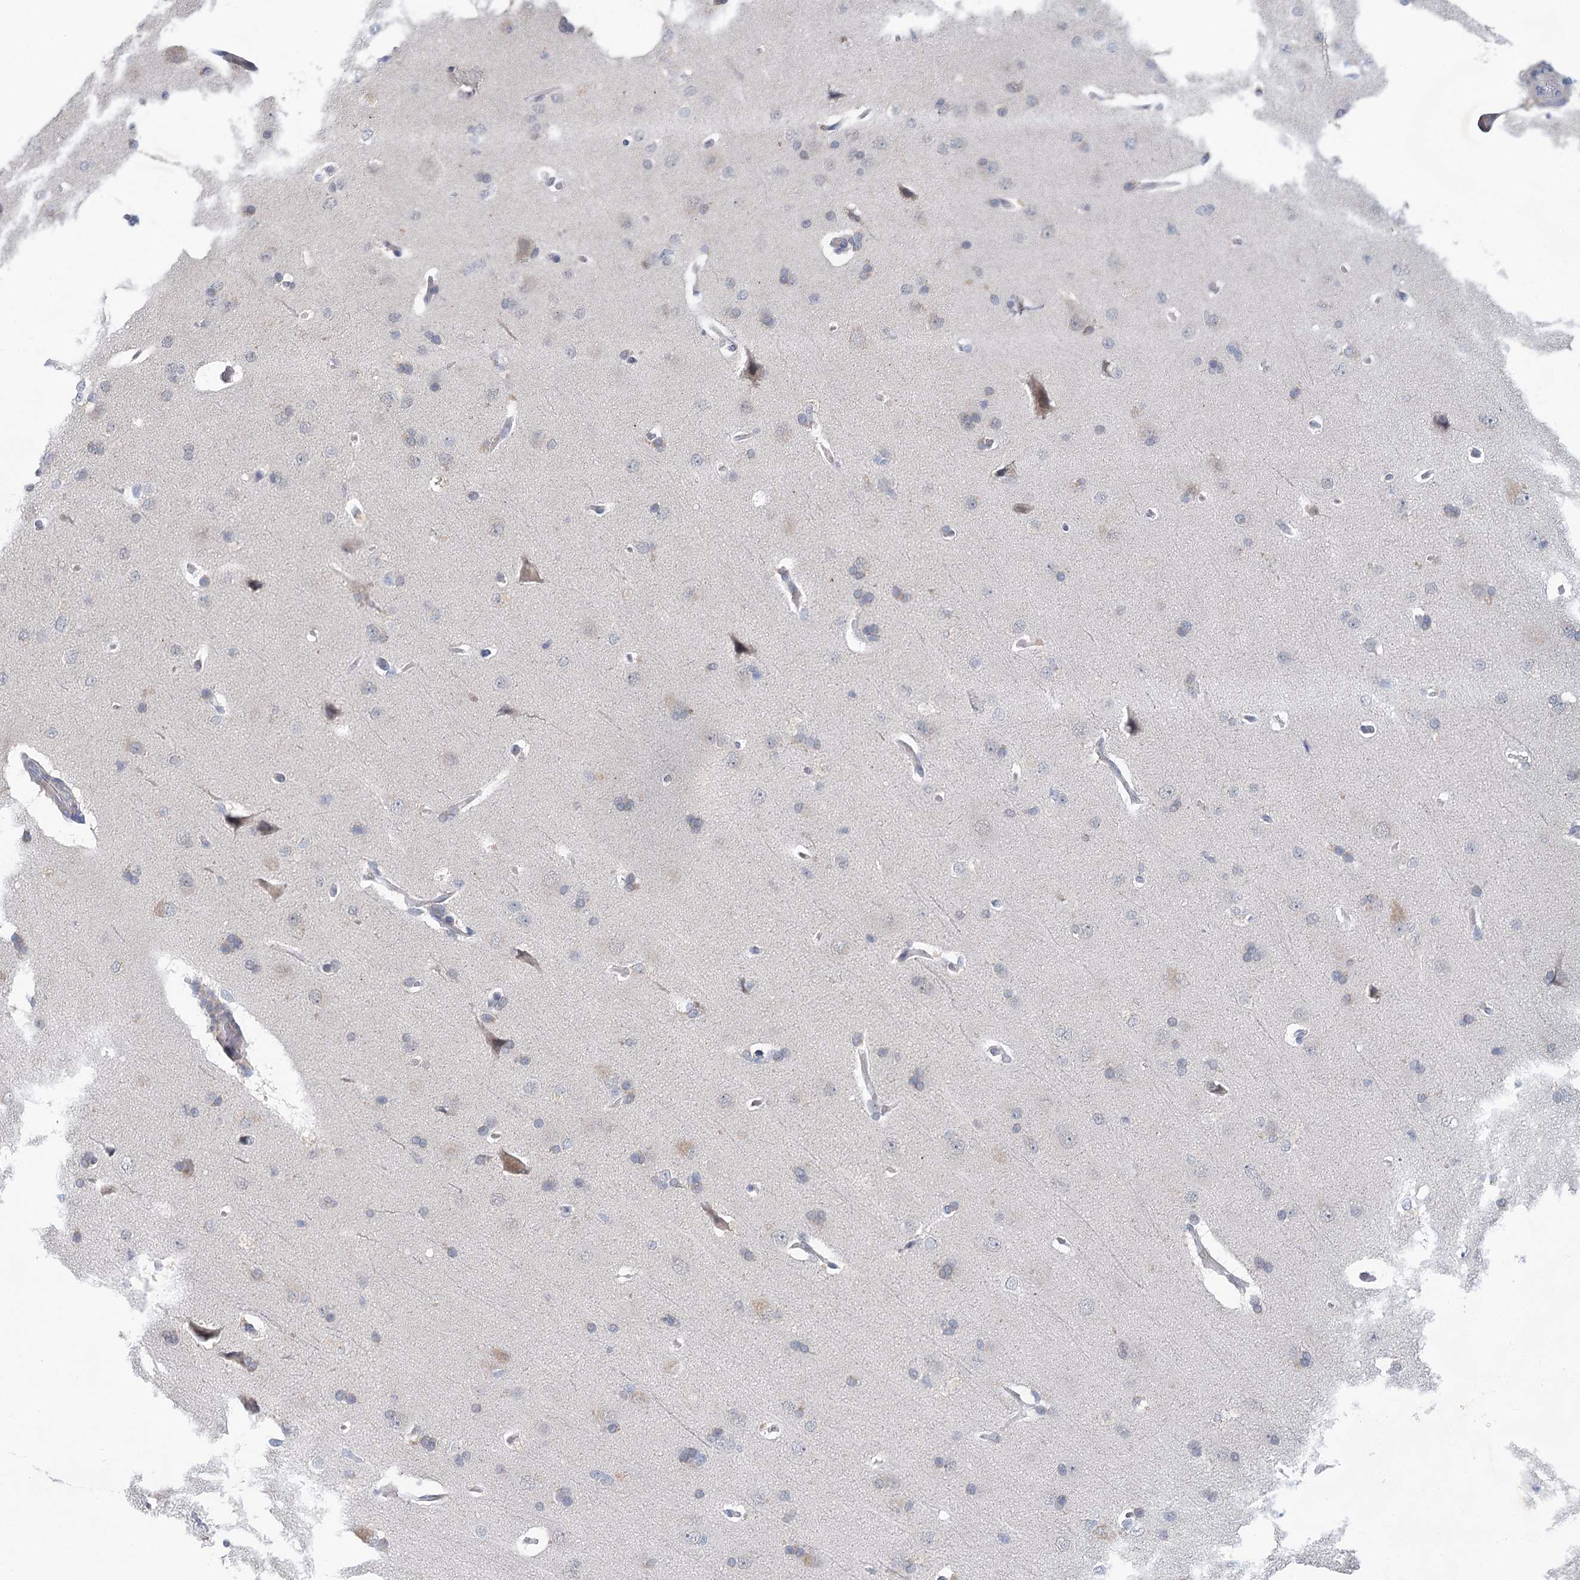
{"staining": {"intensity": "negative", "quantity": "none", "location": "none"}, "tissue": "cerebral cortex", "cell_type": "Endothelial cells", "image_type": "normal", "snomed": [{"axis": "morphology", "description": "Normal tissue, NOS"}, {"axis": "topography", "description": "Cerebral cortex"}], "caption": "This is an immunohistochemistry micrograph of unremarkable human cerebral cortex. There is no expression in endothelial cells.", "gene": "BLTP1", "patient": {"sex": "male", "age": 62}}